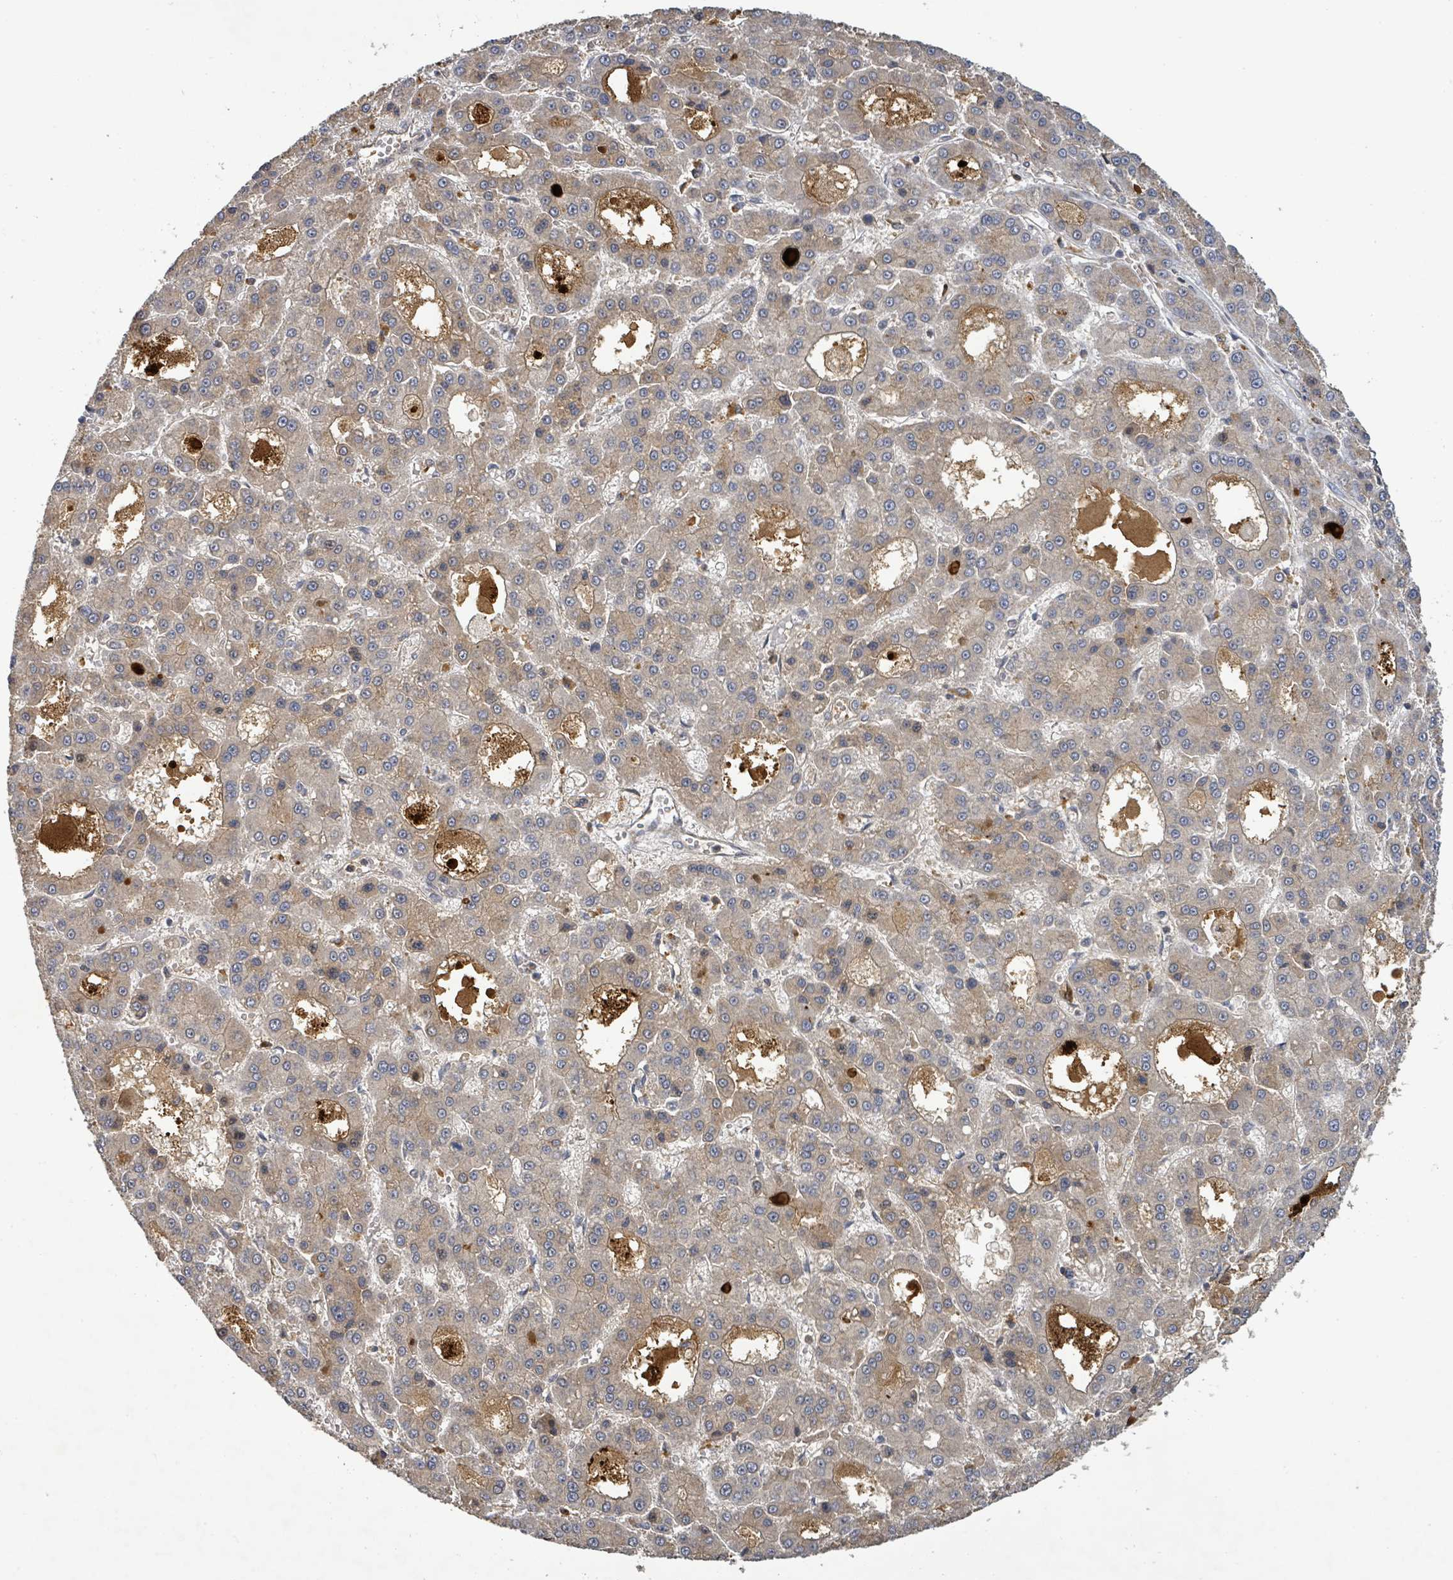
{"staining": {"intensity": "weak", "quantity": ">75%", "location": "cytoplasmic/membranous"}, "tissue": "liver cancer", "cell_type": "Tumor cells", "image_type": "cancer", "snomed": [{"axis": "morphology", "description": "Carcinoma, Hepatocellular, NOS"}, {"axis": "topography", "description": "Liver"}], "caption": "Tumor cells display low levels of weak cytoplasmic/membranous positivity in about >75% of cells in liver cancer.", "gene": "STARD4", "patient": {"sex": "male", "age": 70}}